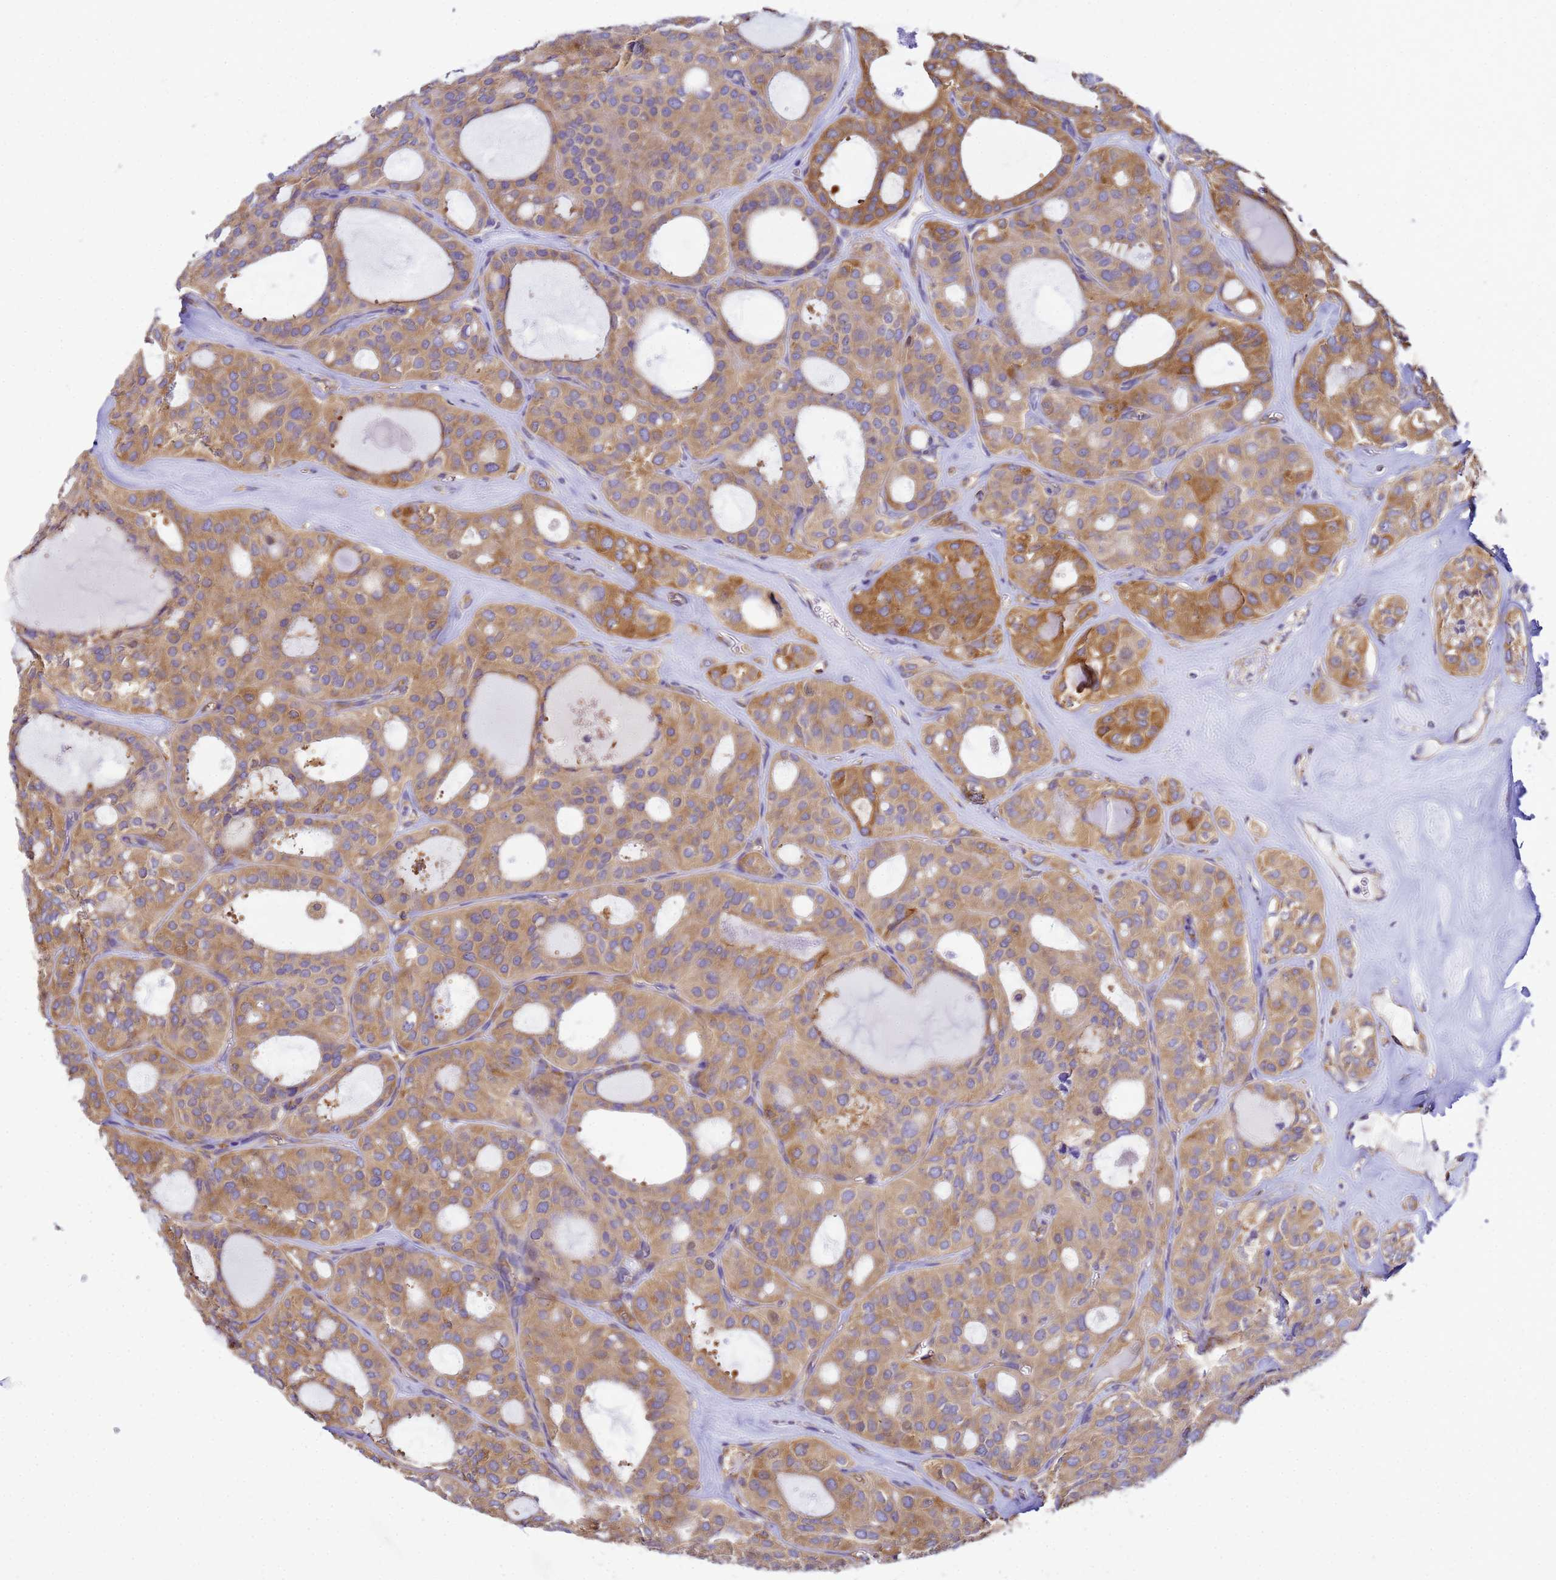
{"staining": {"intensity": "moderate", "quantity": ">75%", "location": "cytoplasmic/membranous"}, "tissue": "thyroid cancer", "cell_type": "Tumor cells", "image_type": "cancer", "snomed": [{"axis": "morphology", "description": "Follicular adenoma carcinoma, NOS"}, {"axis": "topography", "description": "Thyroid gland"}], "caption": "Approximately >75% of tumor cells in human thyroid cancer demonstrate moderate cytoplasmic/membranous protein staining as visualized by brown immunohistochemical staining.", "gene": "NARS1", "patient": {"sex": "male", "age": 75}}